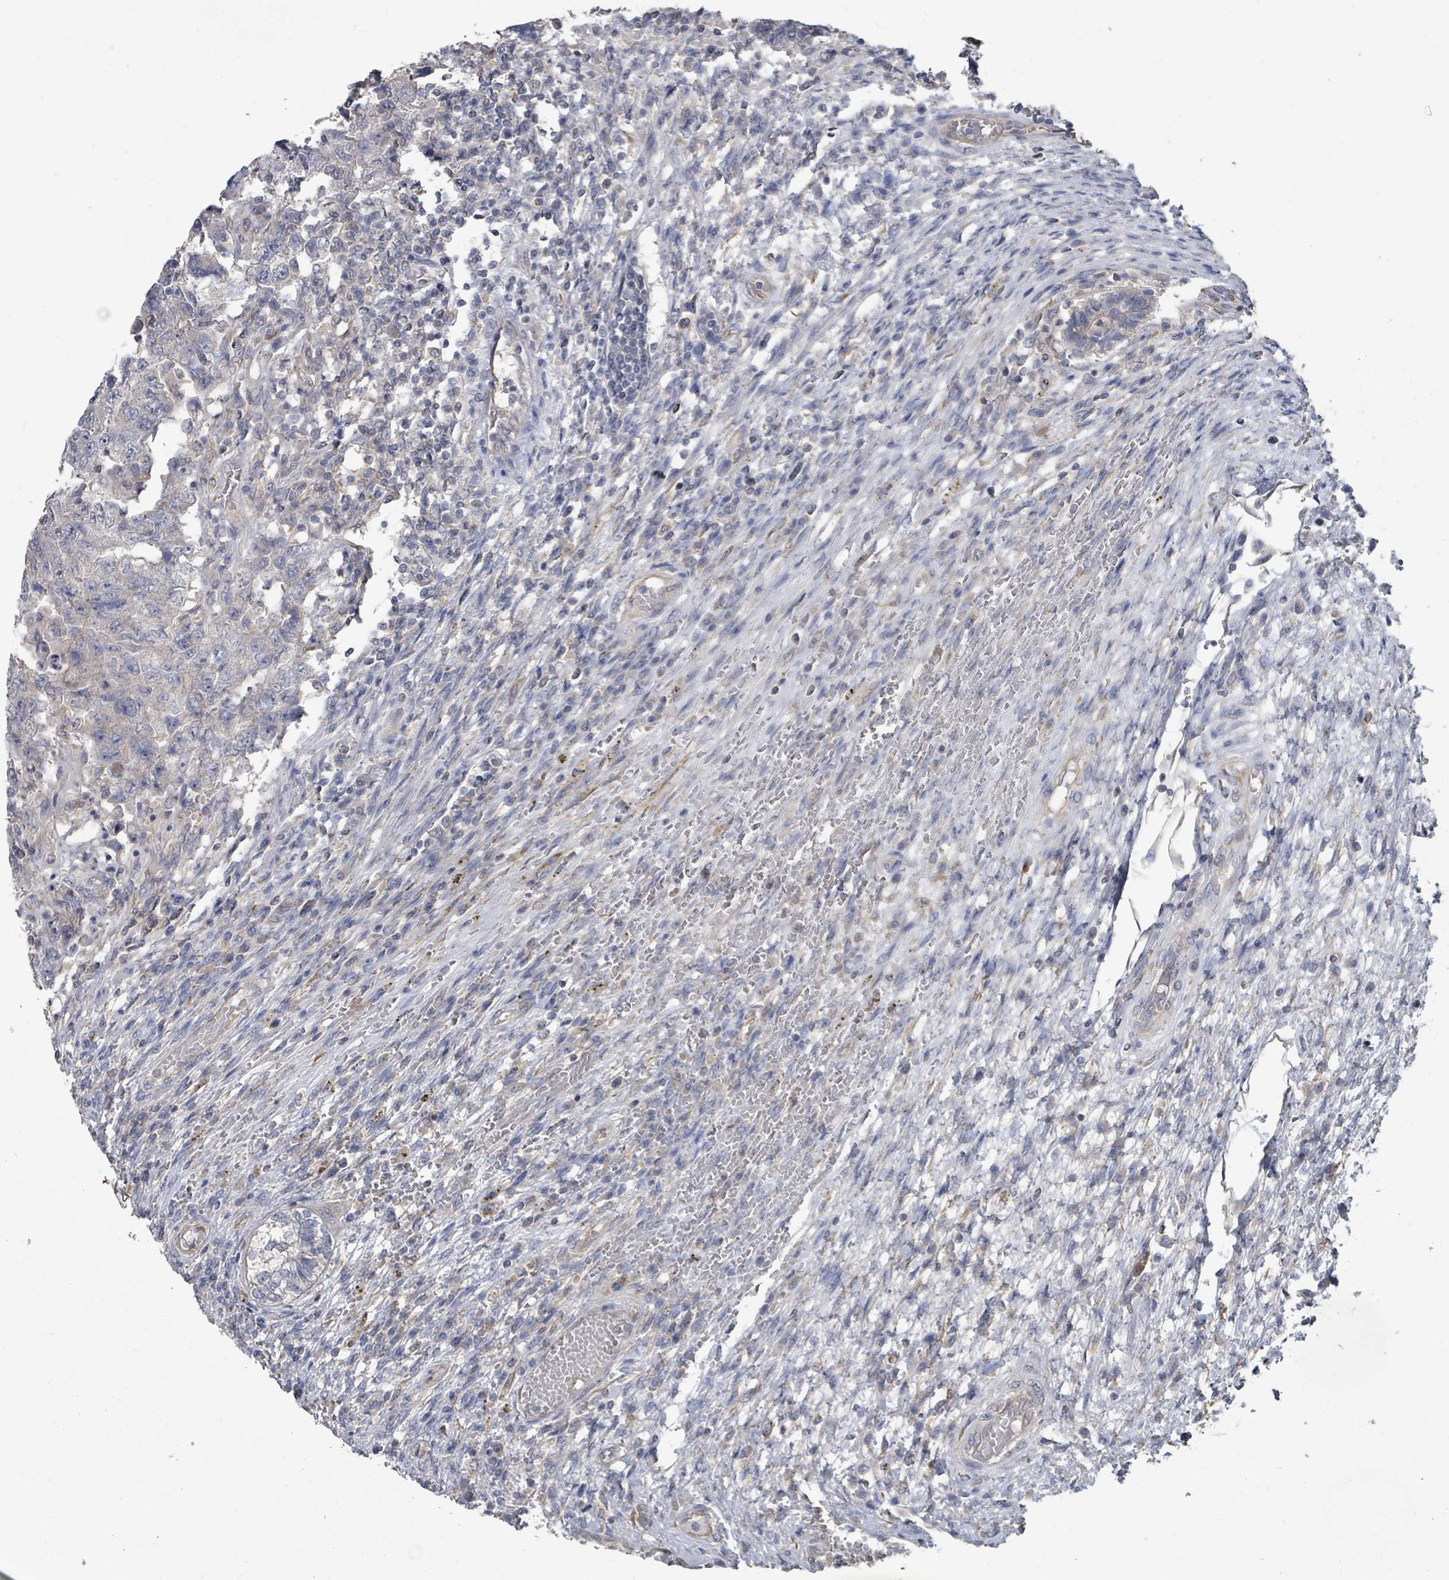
{"staining": {"intensity": "weak", "quantity": "<25%", "location": "cytoplasmic/membranous"}, "tissue": "testis cancer", "cell_type": "Tumor cells", "image_type": "cancer", "snomed": [{"axis": "morphology", "description": "Carcinoma, Embryonal, NOS"}, {"axis": "topography", "description": "Testis"}], "caption": "Immunohistochemical staining of embryonal carcinoma (testis) demonstrates no significant staining in tumor cells.", "gene": "SLC9A7", "patient": {"sex": "male", "age": 26}}